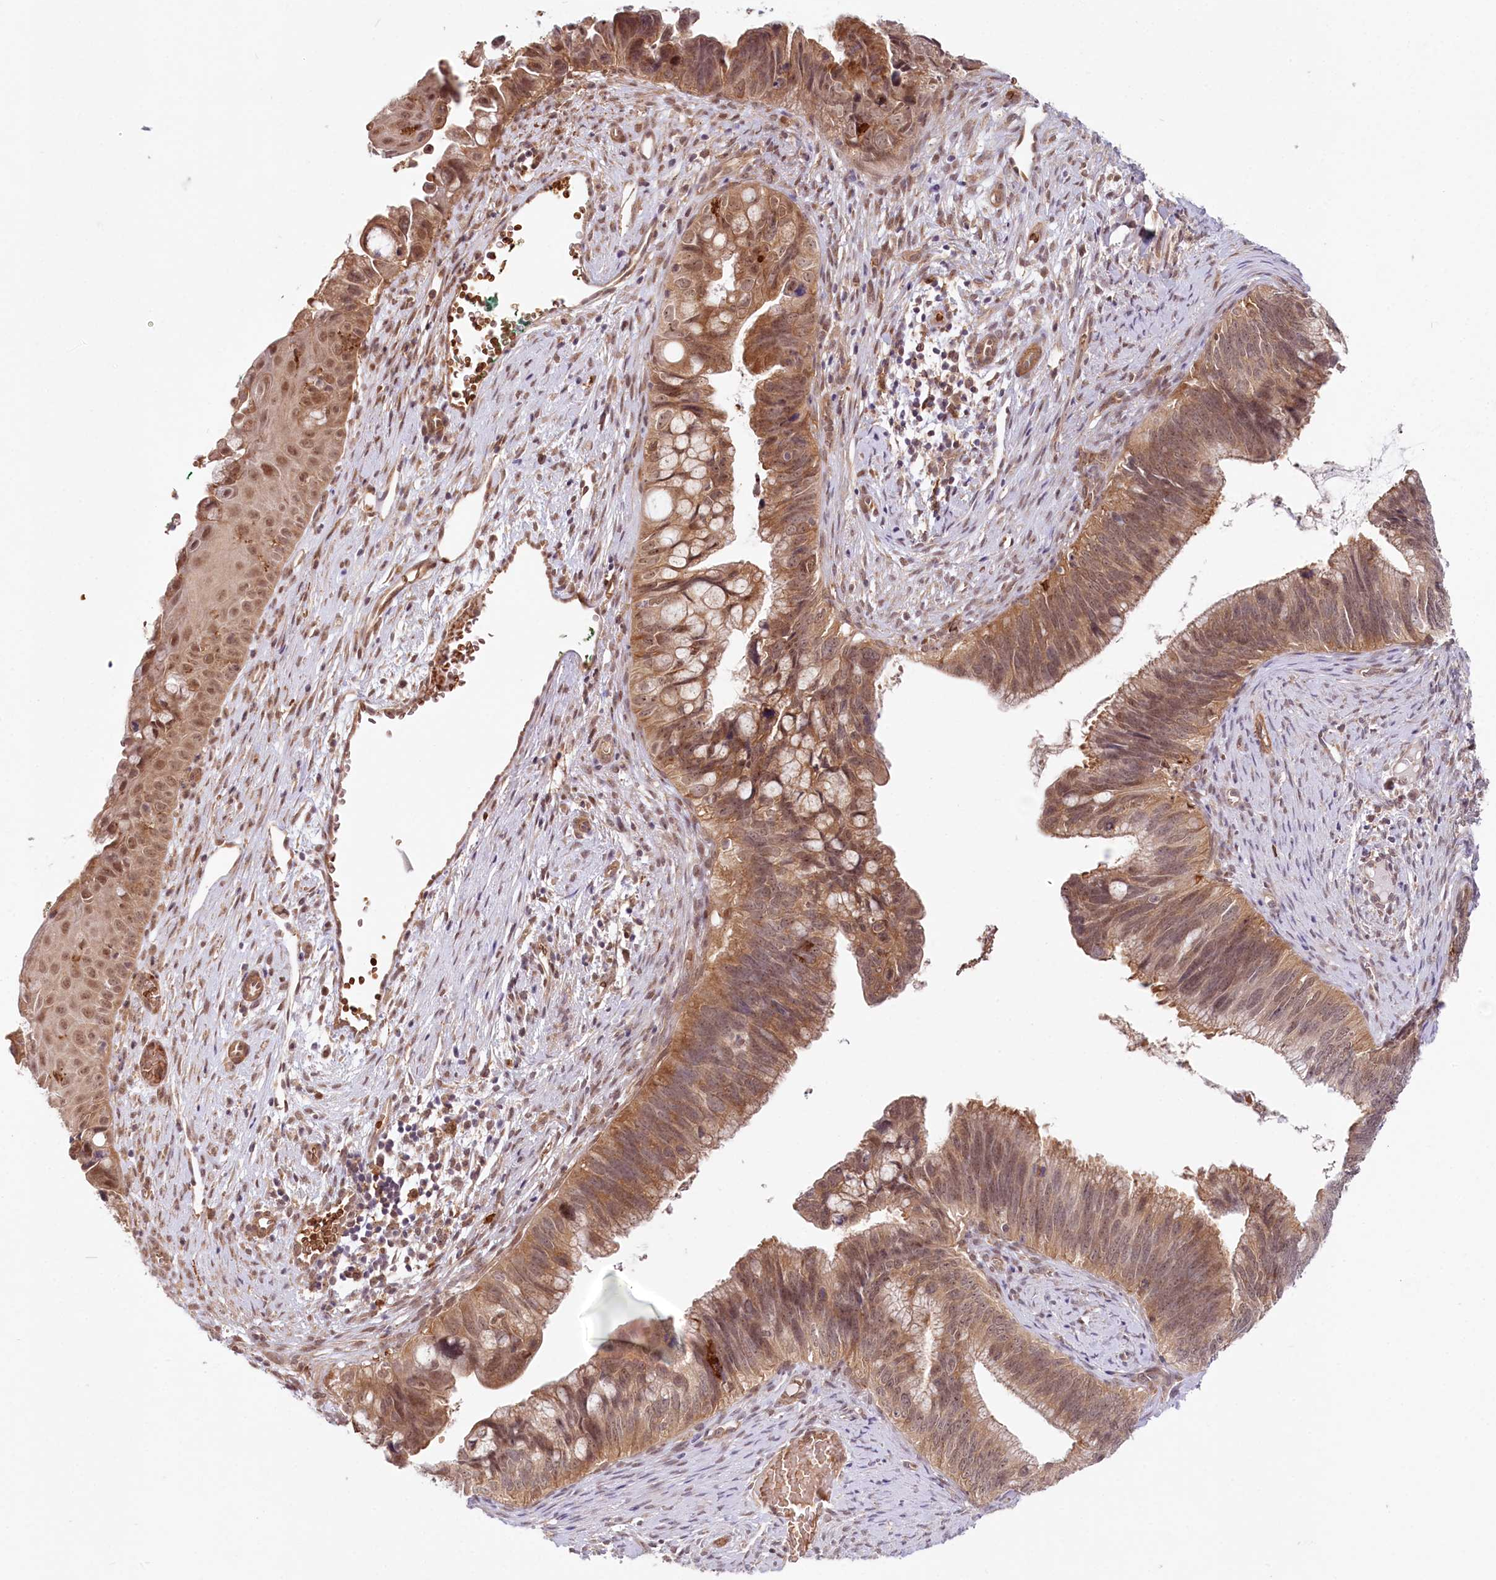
{"staining": {"intensity": "moderate", "quantity": ">75%", "location": "cytoplasmic/membranous,nuclear"}, "tissue": "cervical cancer", "cell_type": "Tumor cells", "image_type": "cancer", "snomed": [{"axis": "morphology", "description": "Adenocarcinoma, NOS"}, {"axis": "topography", "description": "Cervix"}], "caption": "Brown immunohistochemical staining in human cervical cancer exhibits moderate cytoplasmic/membranous and nuclear positivity in about >75% of tumor cells.", "gene": "TUBGCP2", "patient": {"sex": "female", "age": 42}}